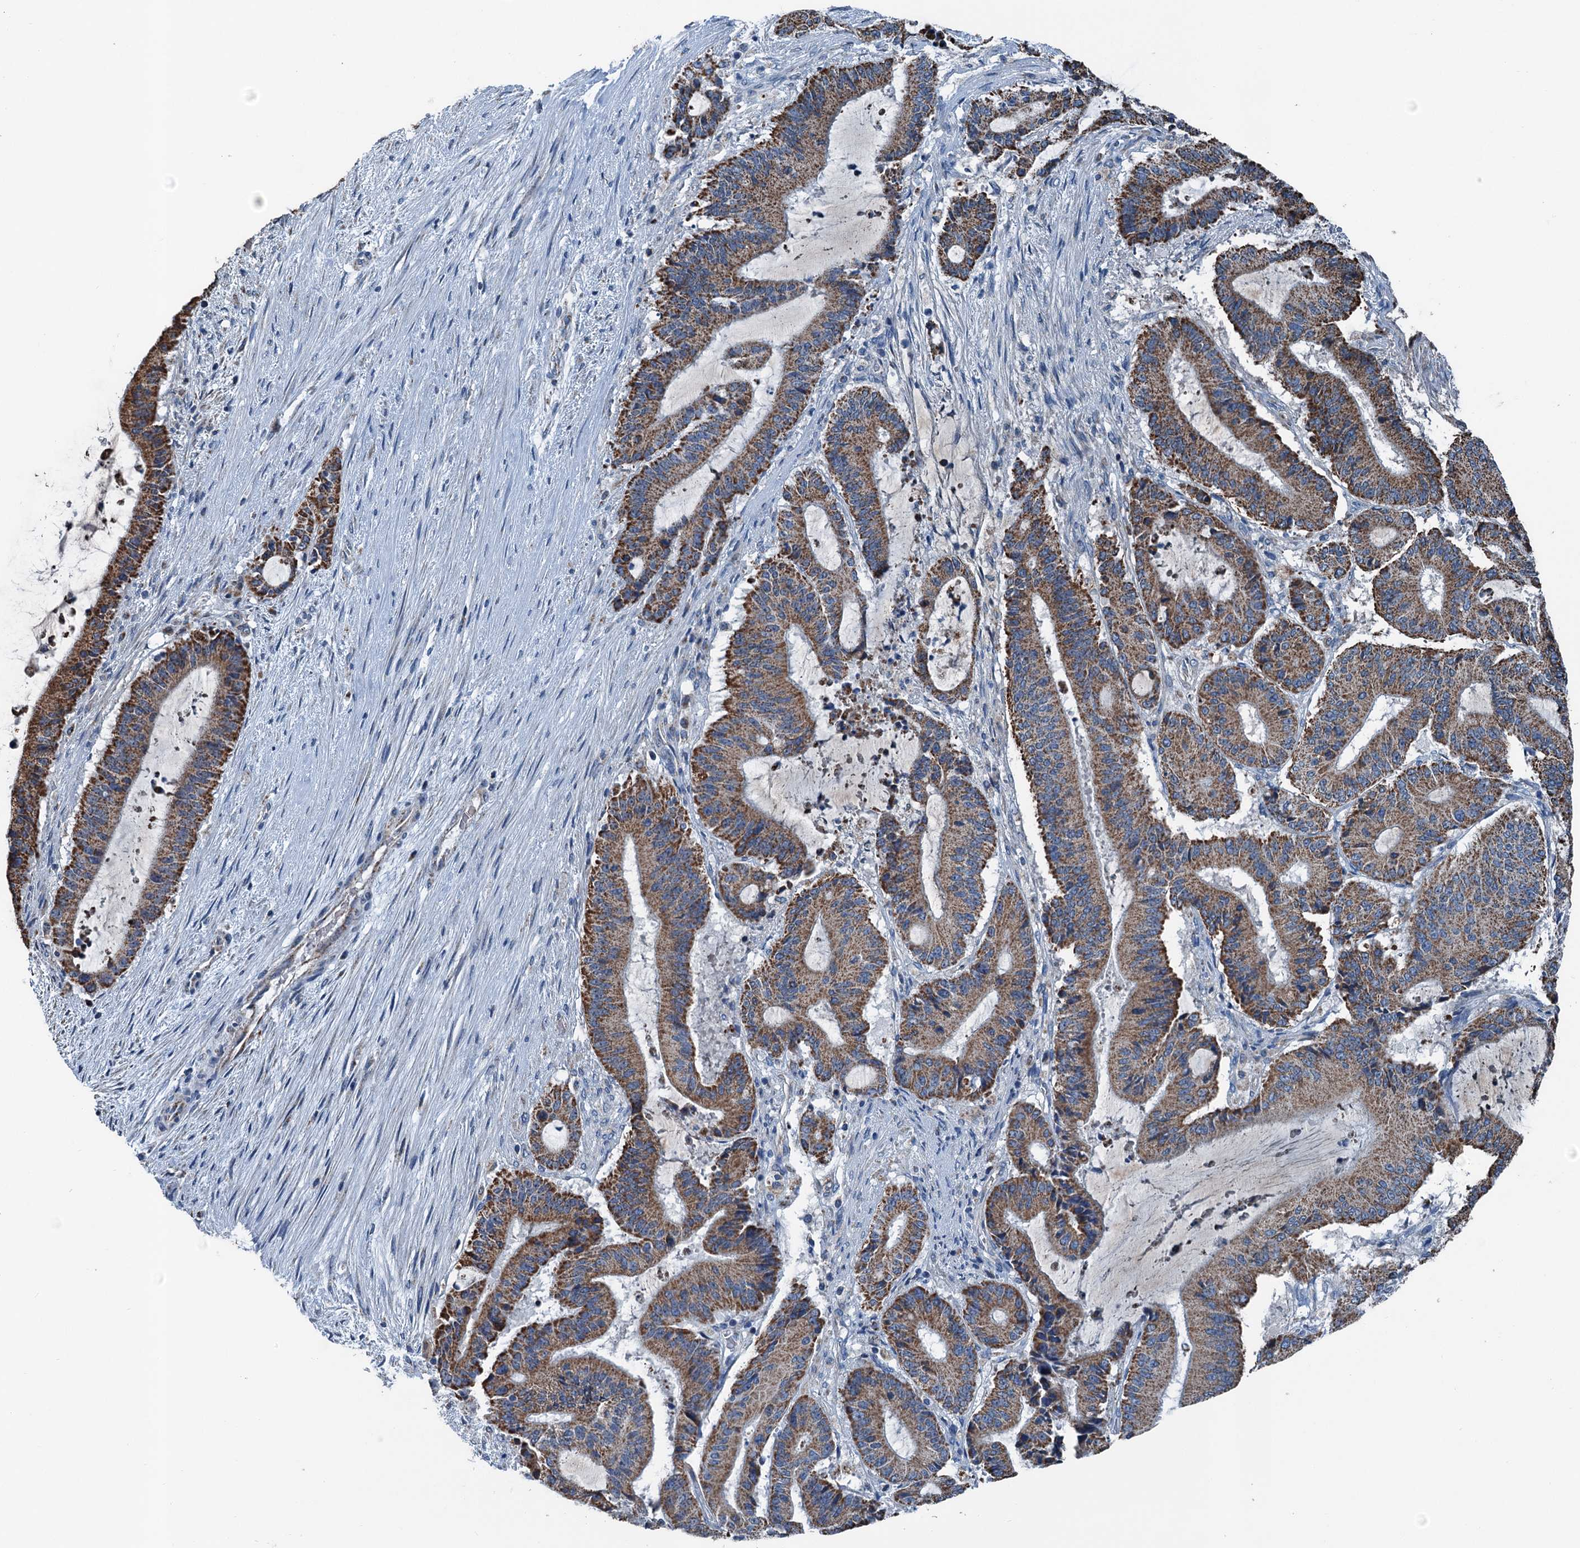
{"staining": {"intensity": "moderate", "quantity": ">75%", "location": "cytoplasmic/membranous"}, "tissue": "liver cancer", "cell_type": "Tumor cells", "image_type": "cancer", "snomed": [{"axis": "morphology", "description": "Normal tissue, NOS"}, {"axis": "morphology", "description": "Cholangiocarcinoma"}, {"axis": "topography", "description": "Liver"}, {"axis": "topography", "description": "Peripheral nerve tissue"}], "caption": "Immunohistochemistry (IHC) micrograph of human liver cancer (cholangiocarcinoma) stained for a protein (brown), which demonstrates medium levels of moderate cytoplasmic/membranous positivity in approximately >75% of tumor cells.", "gene": "TRPT1", "patient": {"sex": "female", "age": 73}}